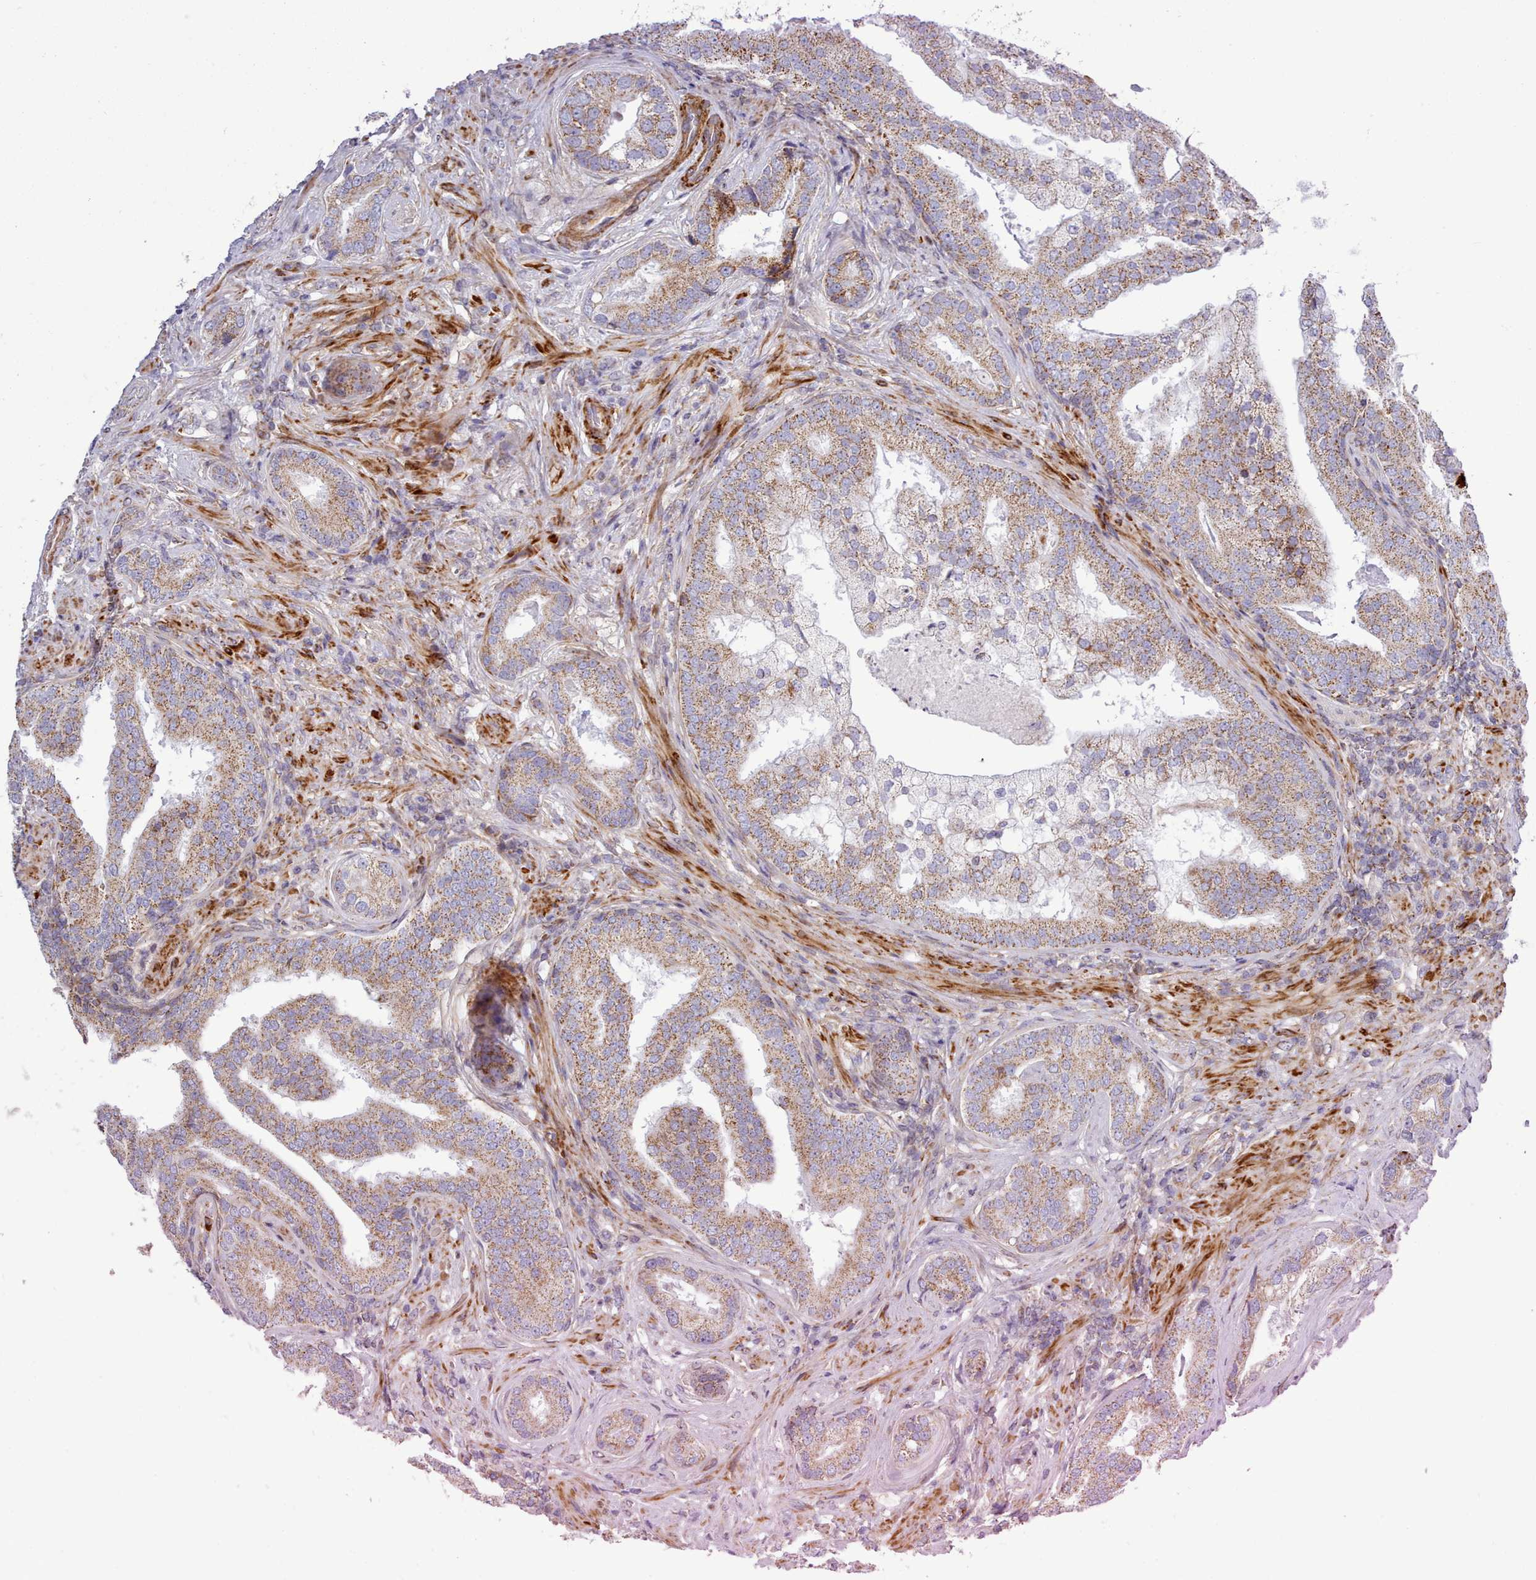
{"staining": {"intensity": "moderate", "quantity": ">75%", "location": "cytoplasmic/membranous"}, "tissue": "prostate cancer", "cell_type": "Tumor cells", "image_type": "cancer", "snomed": [{"axis": "morphology", "description": "Adenocarcinoma, High grade"}, {"axis": "topography", "description": "Prostate"}], "caption": "Moderate cytoplasmic/membranous protein staining is identified in approximately >75% of tumor cells in prostate cancer (high-grade adenocarcinoma). (Stains: DAB in brown, nuclei in blue, Microscopy: brightfield microscopy at high magnification).", "gene": "MRPL21", "patient": {"sex": "male", "age": 55}}